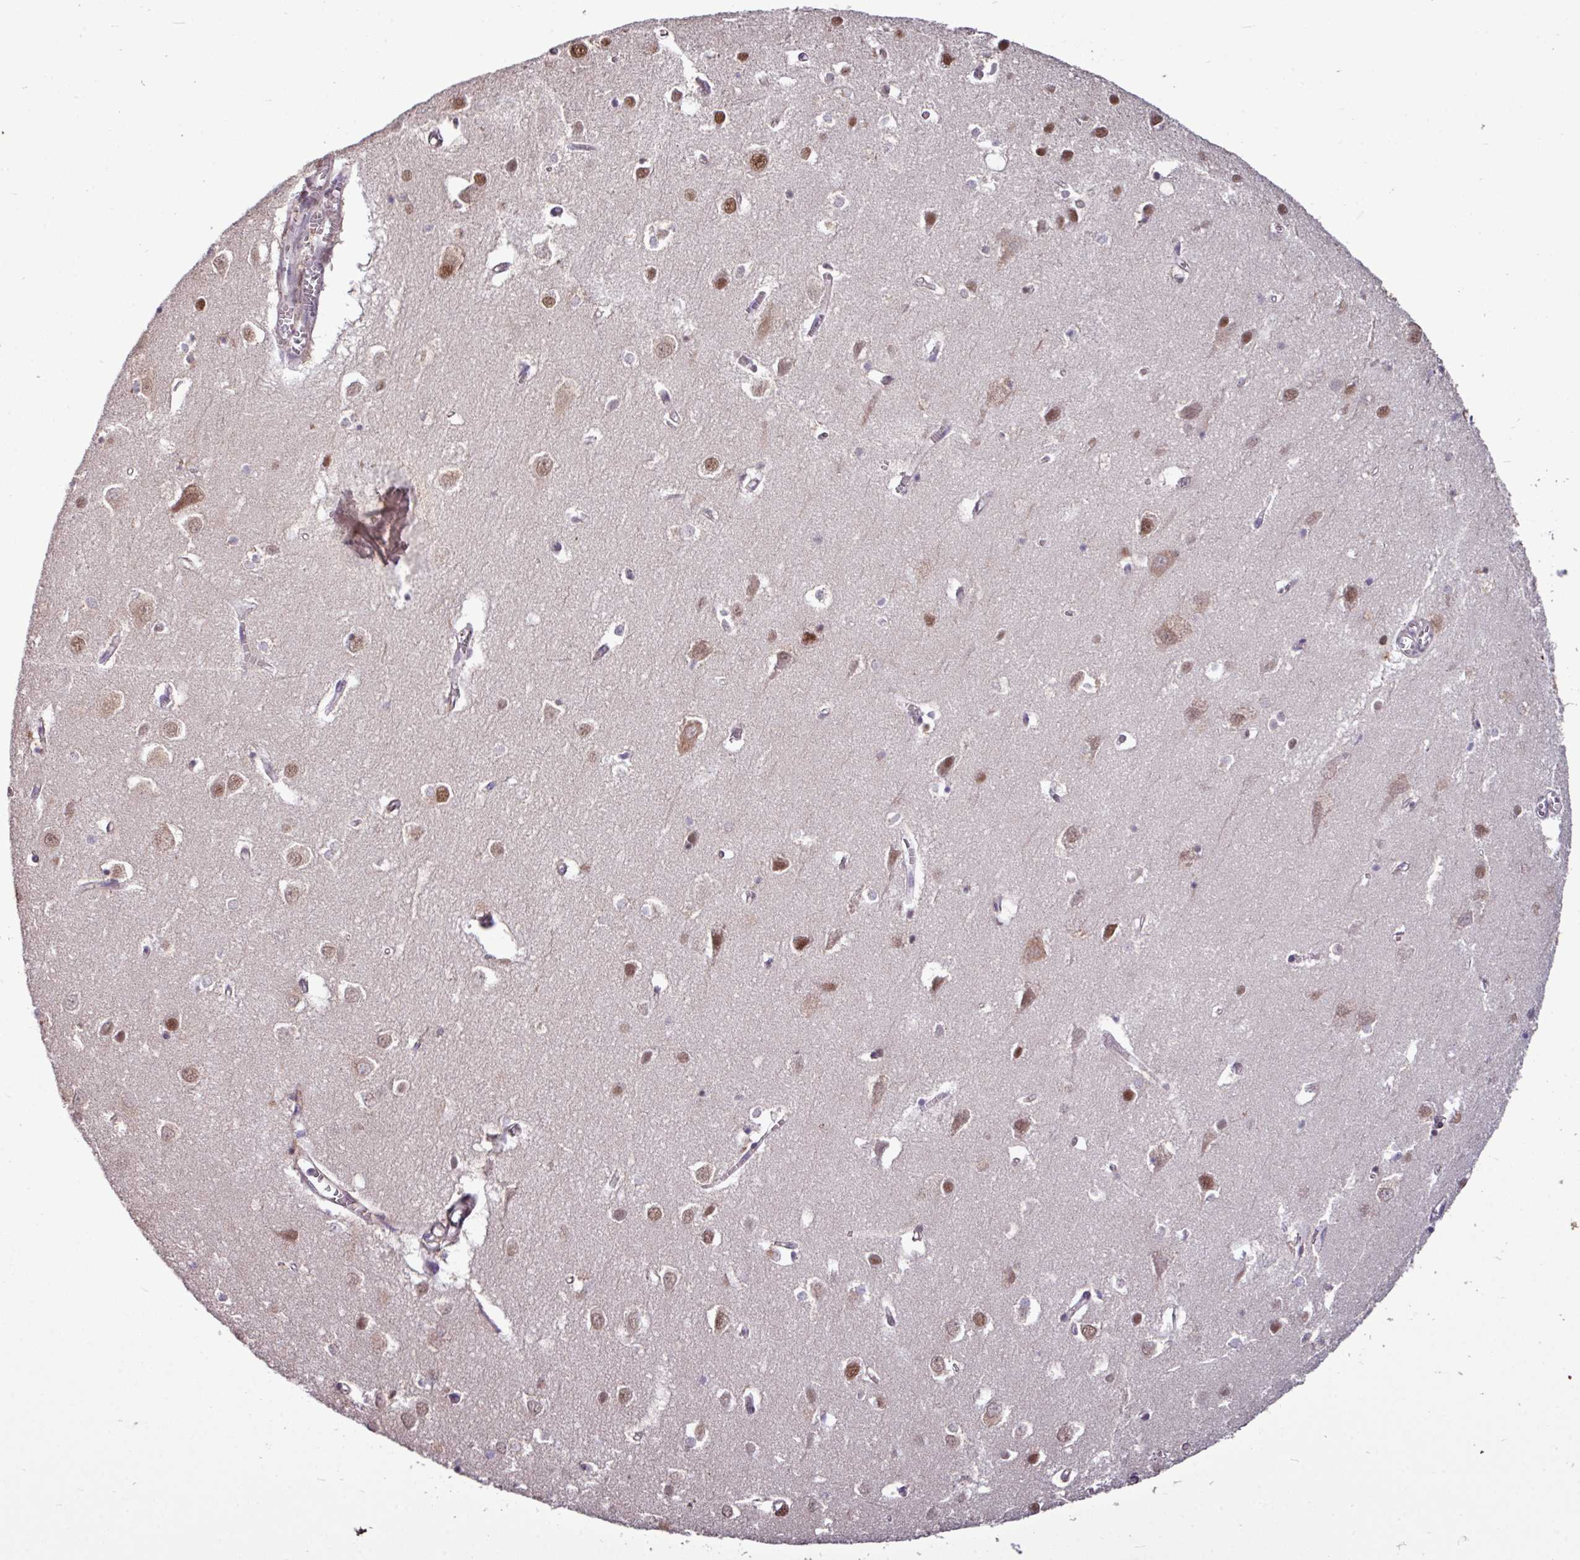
{"staining": {"intensity": "weak", "quantity": "<25%", "location": "cytoplasmic/membranous"}, "tissue": "cerebral cortex", "cell_type": "Endothelial cells", "image_type": "normal", "snomed": [{"axis": "morphology", "description": "Normal tissue, NOS"}, {"axis": "topography", "description": "Cerebral cortex"}], "caption": "An IHC histopathology image of unremarkable cerebral cortex is shown. There is no staining in endothelial cells of cerebral cortex.", "gene": "SKIC2", "patient": {"sex": "male", "age": 70}}